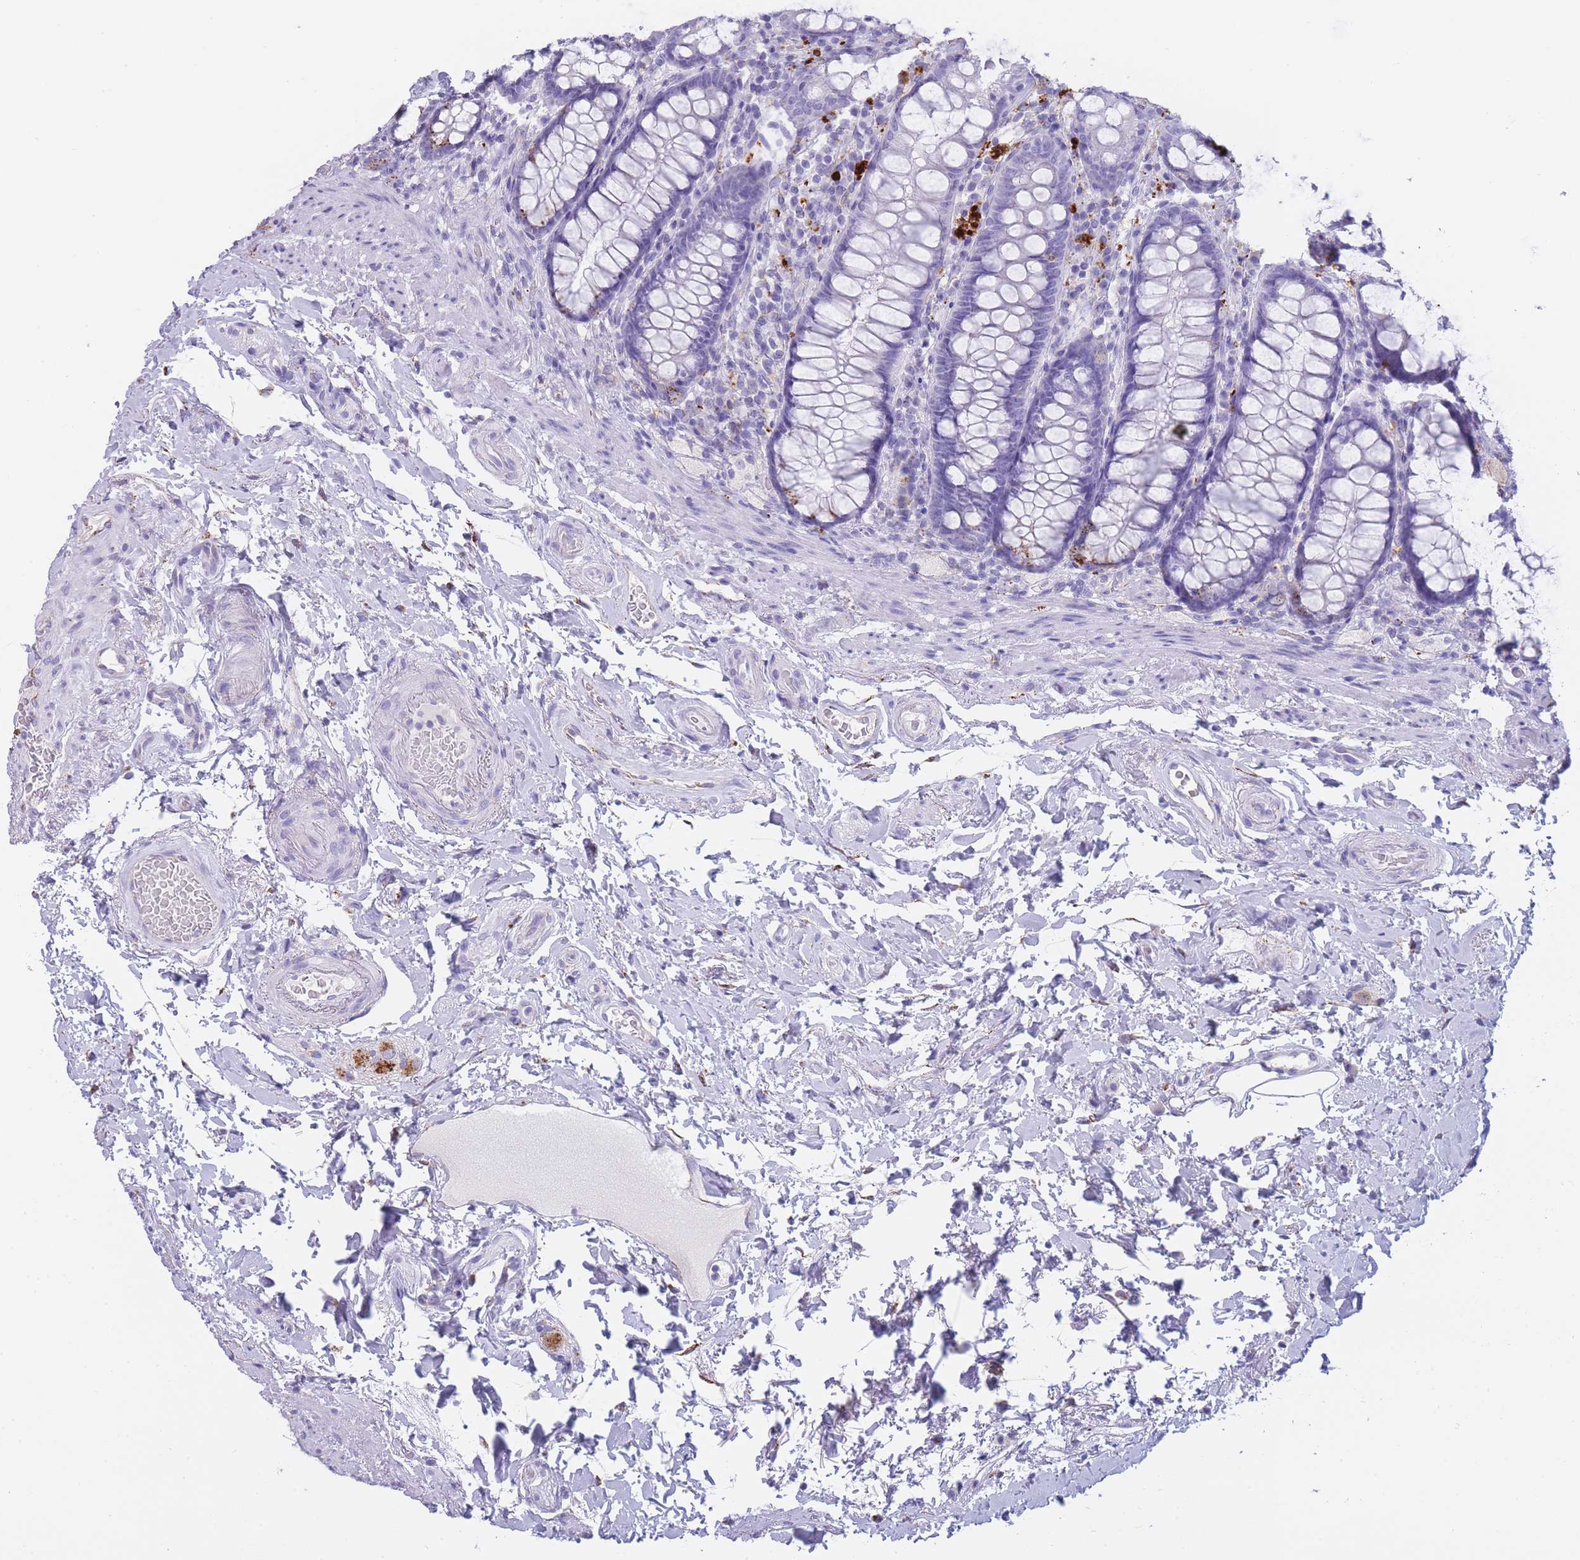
{"staining": {"intensity": "negative", "quantity": "none", "location": "none"}, "tissue": "rectum", "cell_type": "Glandular cells", "image_type": "normal", "snomed": [{"axis": "morphology", "description": "Normal tissue, NOS"}, {"axis": "topography", "description": "Rectum"}], "caption": "High power microscopy micrograph of an immunohistochemistry photomicrograph of unremarkable rectum, revealing no significant positivity in glandular cells. (DAB (3,3'-diaminobenzidine) immunohistochemistry (IHC) with hematoxylin counter stain).", "gene": "GAA", "patient": {"sex": "male", "age": 83}}